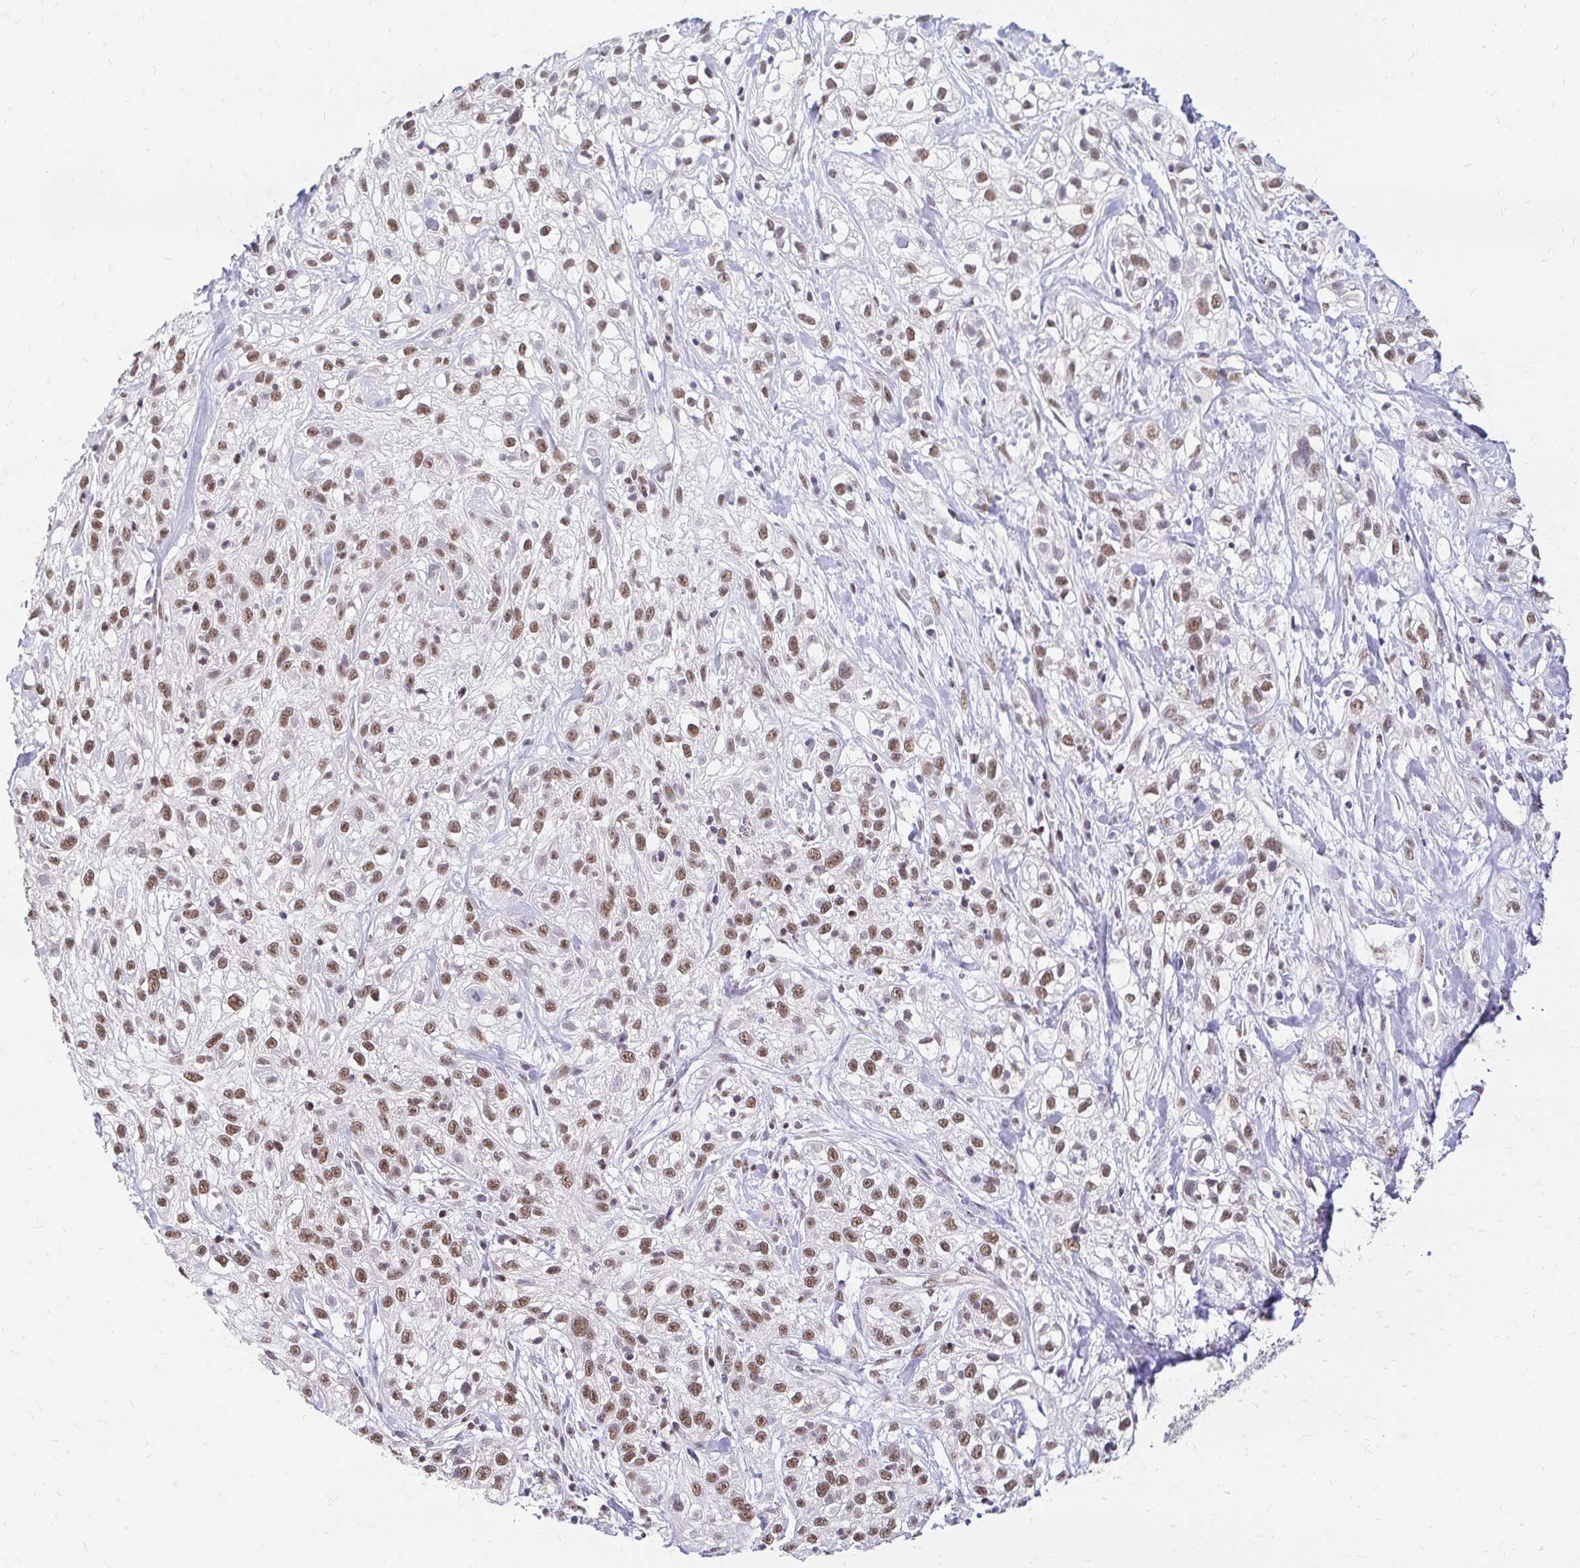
{"staining": {"intensity": "moderate", "quantity": ">75%", "location": "nuclear"}, "tissue": "skin cancer", "cell_type": "Tumor cells", "image_type": "cancer", "snomed": [{"axis": "morphology", "description": "Squamous cell carcinoma, NOS"}, {"axis": "topography", "description": "Skin"}], "caption": "Immunohistochemistry (IHC) (DAB (3,3'-diaminobenzidine)) staining of human squamous cell carcinoma (skin) reveals moderate nuclear protein positivity in approximately >75% of tumor cells.", "gene": "RIMS4", "patient": {"sex": "male", "age": 82}}